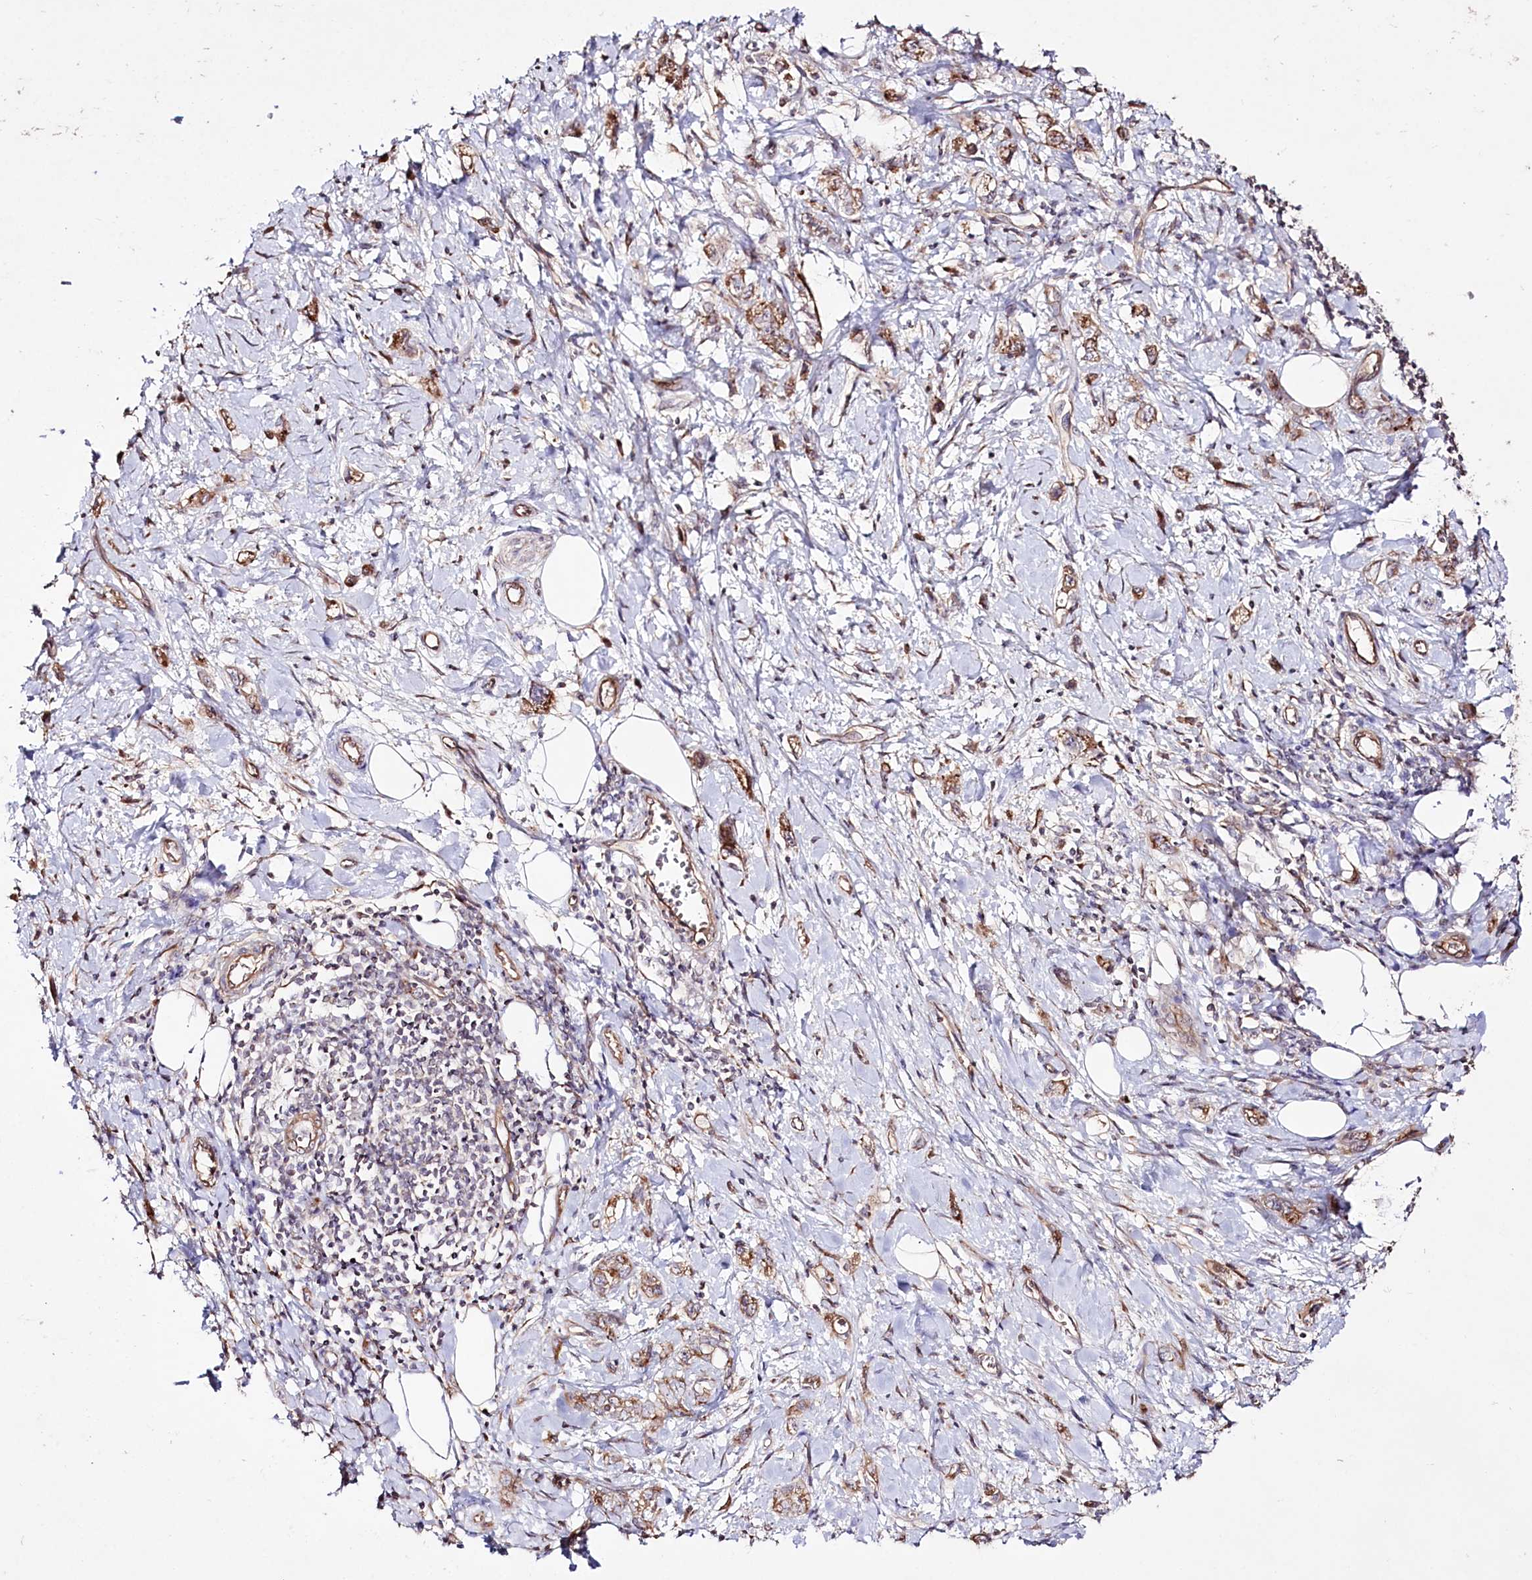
{"staining": {"intensity": "moderate", "quantity": ">75%", "location": "cytoplasmic/membranous"}, "tissue": "stomach cancer", "cell_type": "Tumor cells", "image_type": "cancer", "snomed": [{"axis": "morphology", "description": "Adenocarcinoma, NOS"}, {"axis": "topography", "description": "Stomach"}], "caption": "Immunohistochemistry (IHC) of human stomach cancer (adenocarcinoma) reveals medium levels of moderate cytoplasmic/membranous staining in approximately >75% of tumor cells.", "gene": "REXO2", "patient": {"sex": "female", "age": 76}}